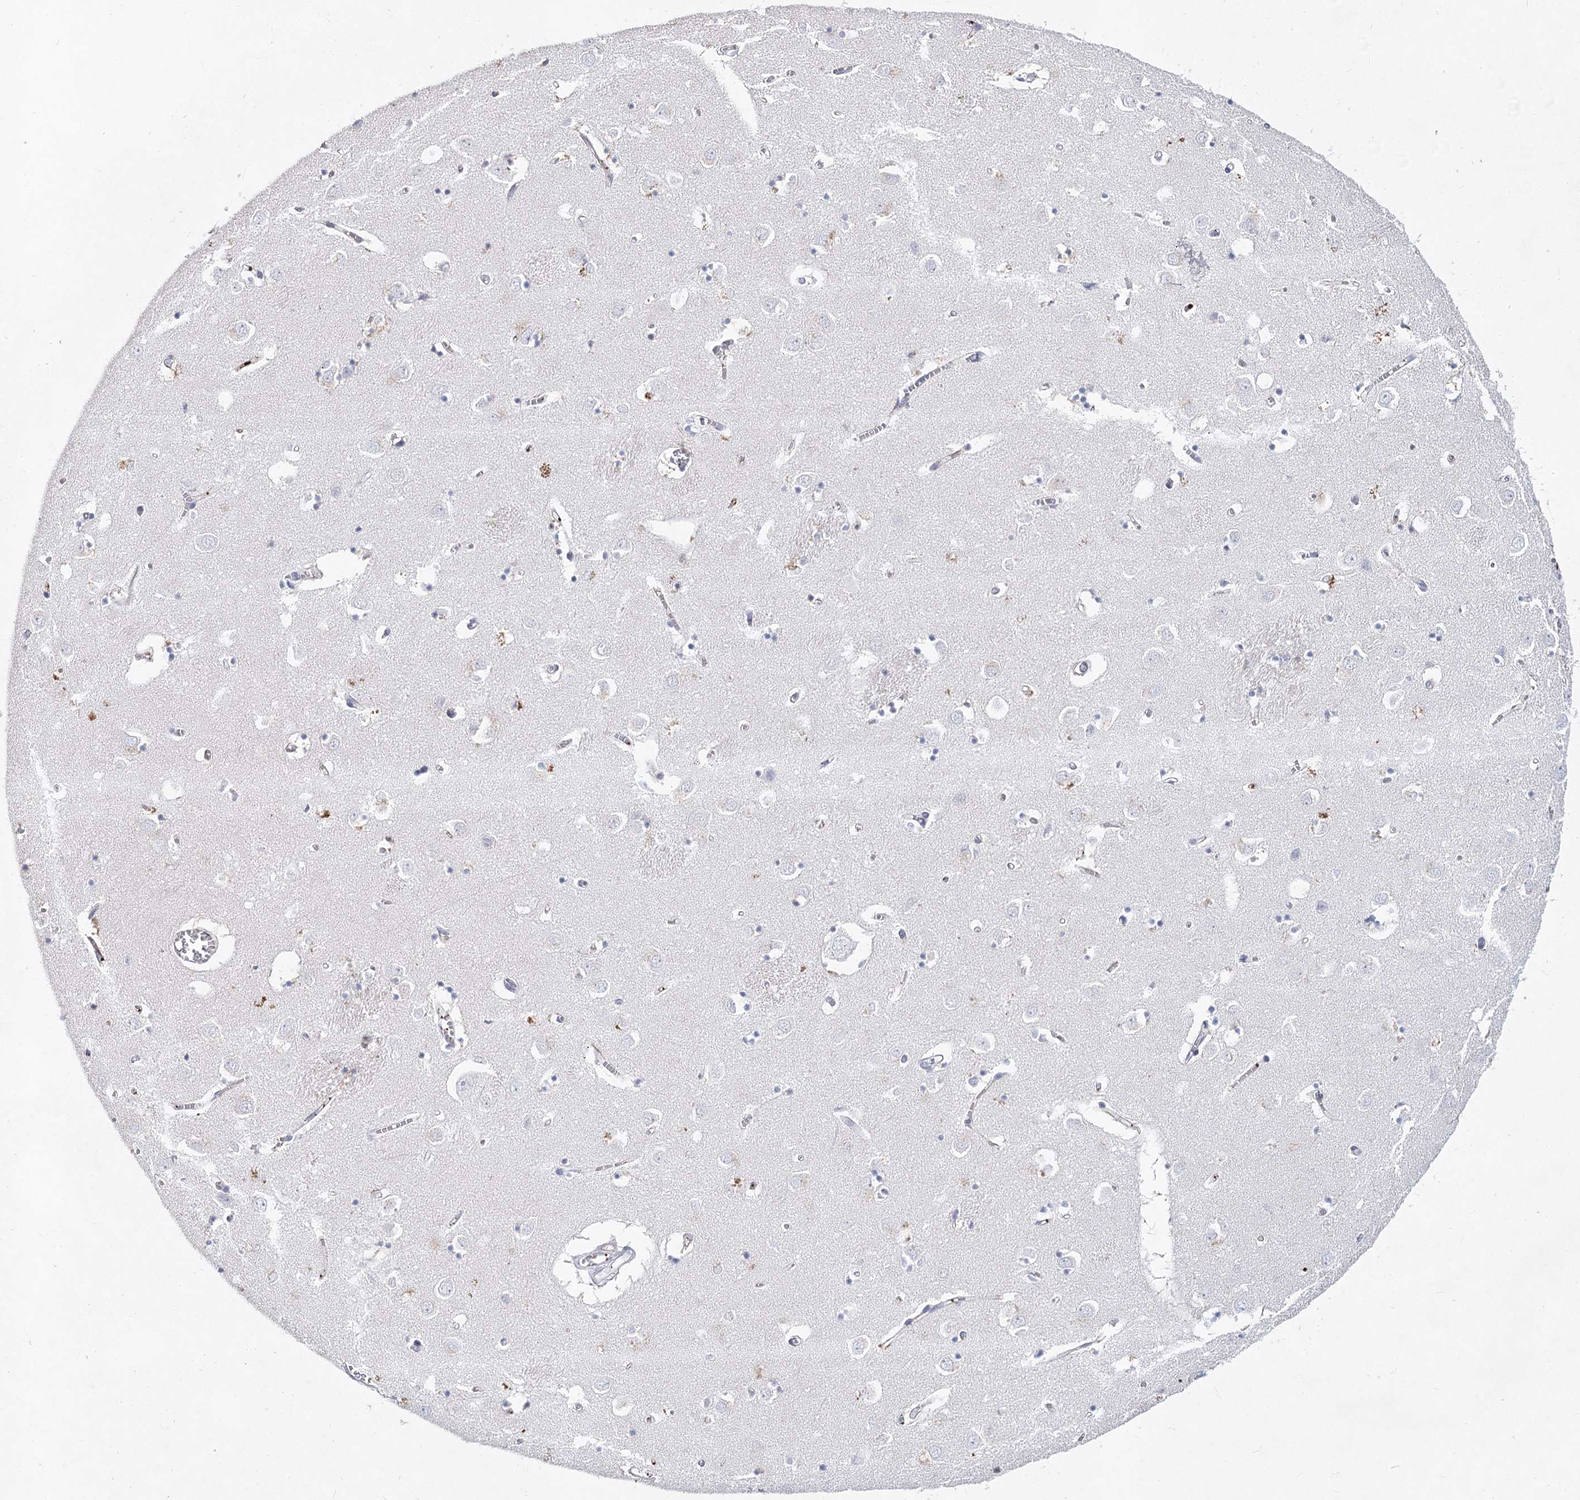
{"staining": {"intensity": "negative", "quantity": "none", "location": "none"}, "tissue": "caudate", "cell_type": "Glial cells", "image_type": "normal", "snomed": [{"axis": "morphology", "description": "Normal tissue, NOS"}, {"axis": "topography", "description": "Lateral ventricle wall"}], "caption": "This is a histopathology image of IHC staining of normal caudate, which shows no positivity in glial cells.", "gene": "TASOR2", "patient": {"sex": "male", "age": 70}}